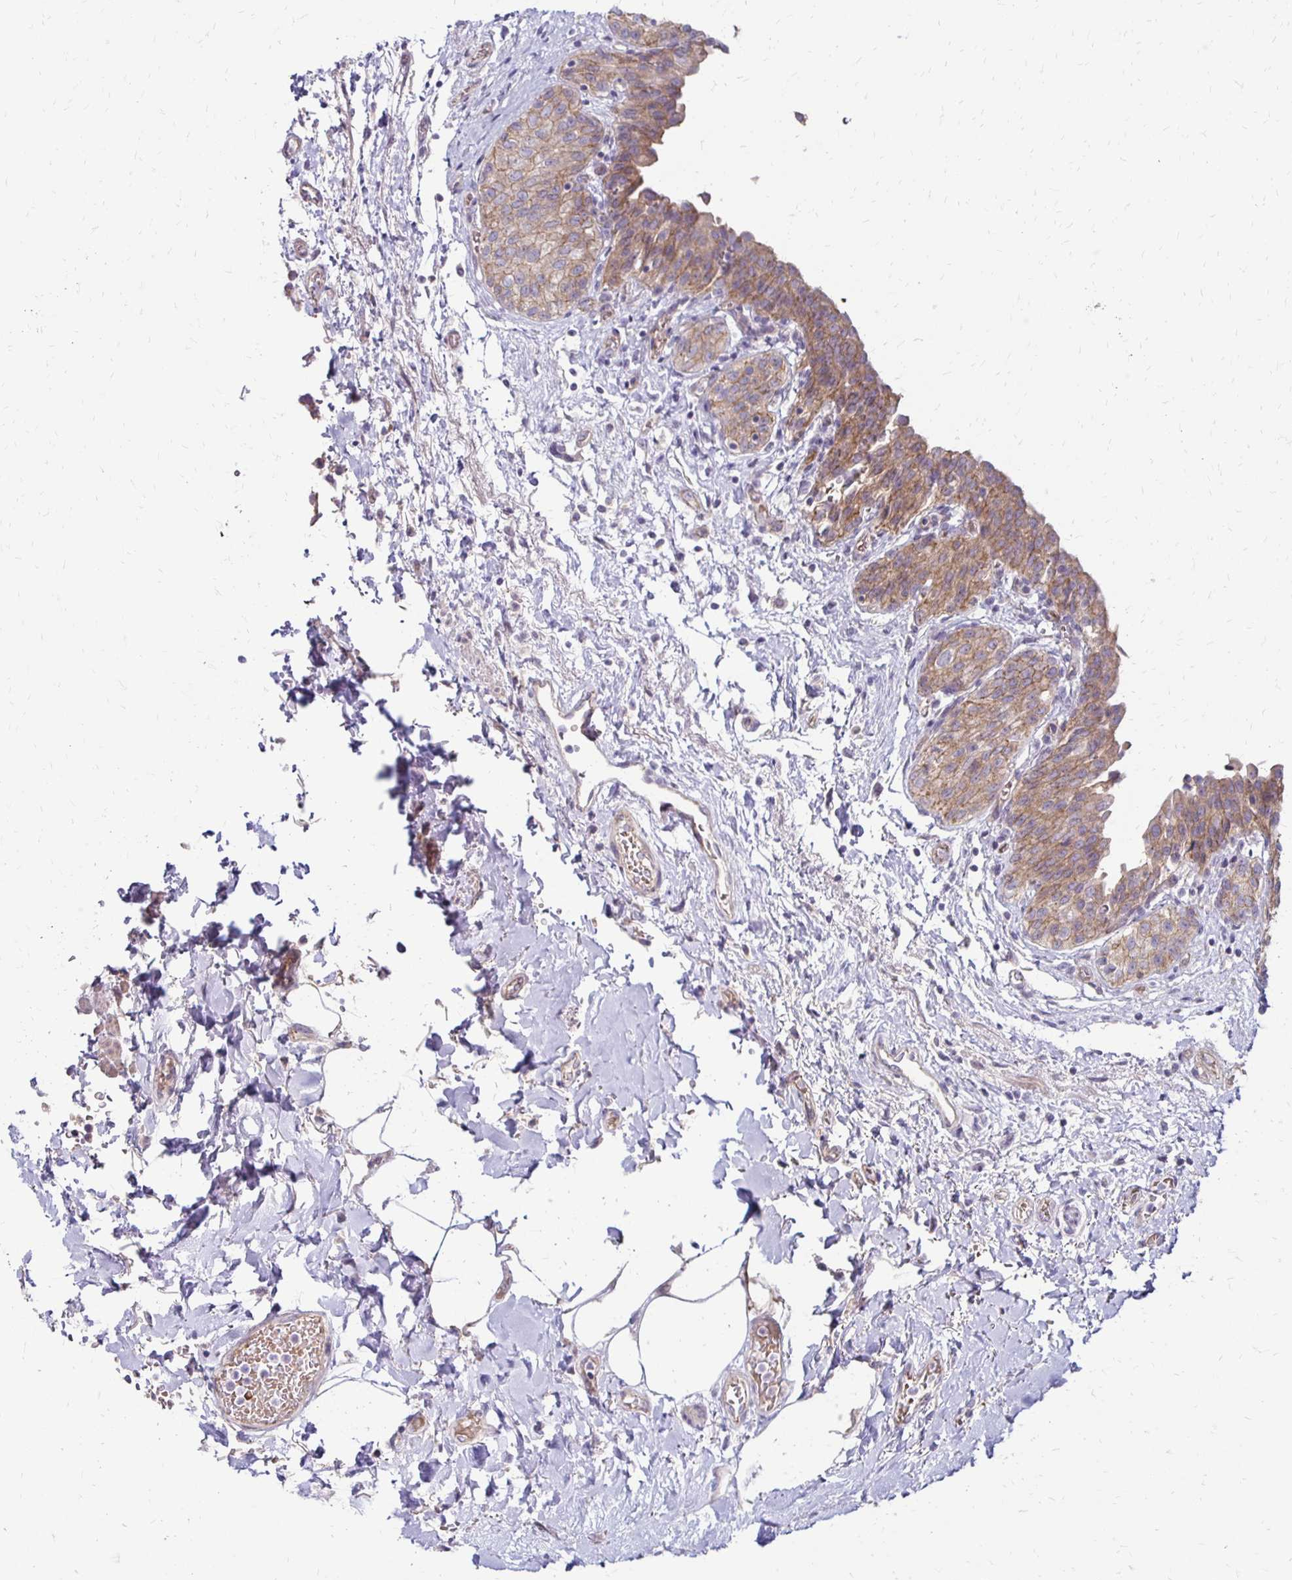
{"staining": {"intensity": "weak", "quantity": ">75%", "location": "cytoplasmic/membranous"}, "tissue": "urinary bladder", "cell_type": "Urothelial cells", "image_type": "normal", "snomed": [{"axis": "morphology", "description": "Normal tissue, NOS"}, {"axis": "topography", "description": "Urinary bladder"}], "caption": "This is a histology image of immunohistochemistry staining of normal urinary bladder, which shows weak expression in the cytoplasmic/membranous of urothelial cells.", "gene": "KATNBL1", "patient": {"sex": "male", "age": 68}}